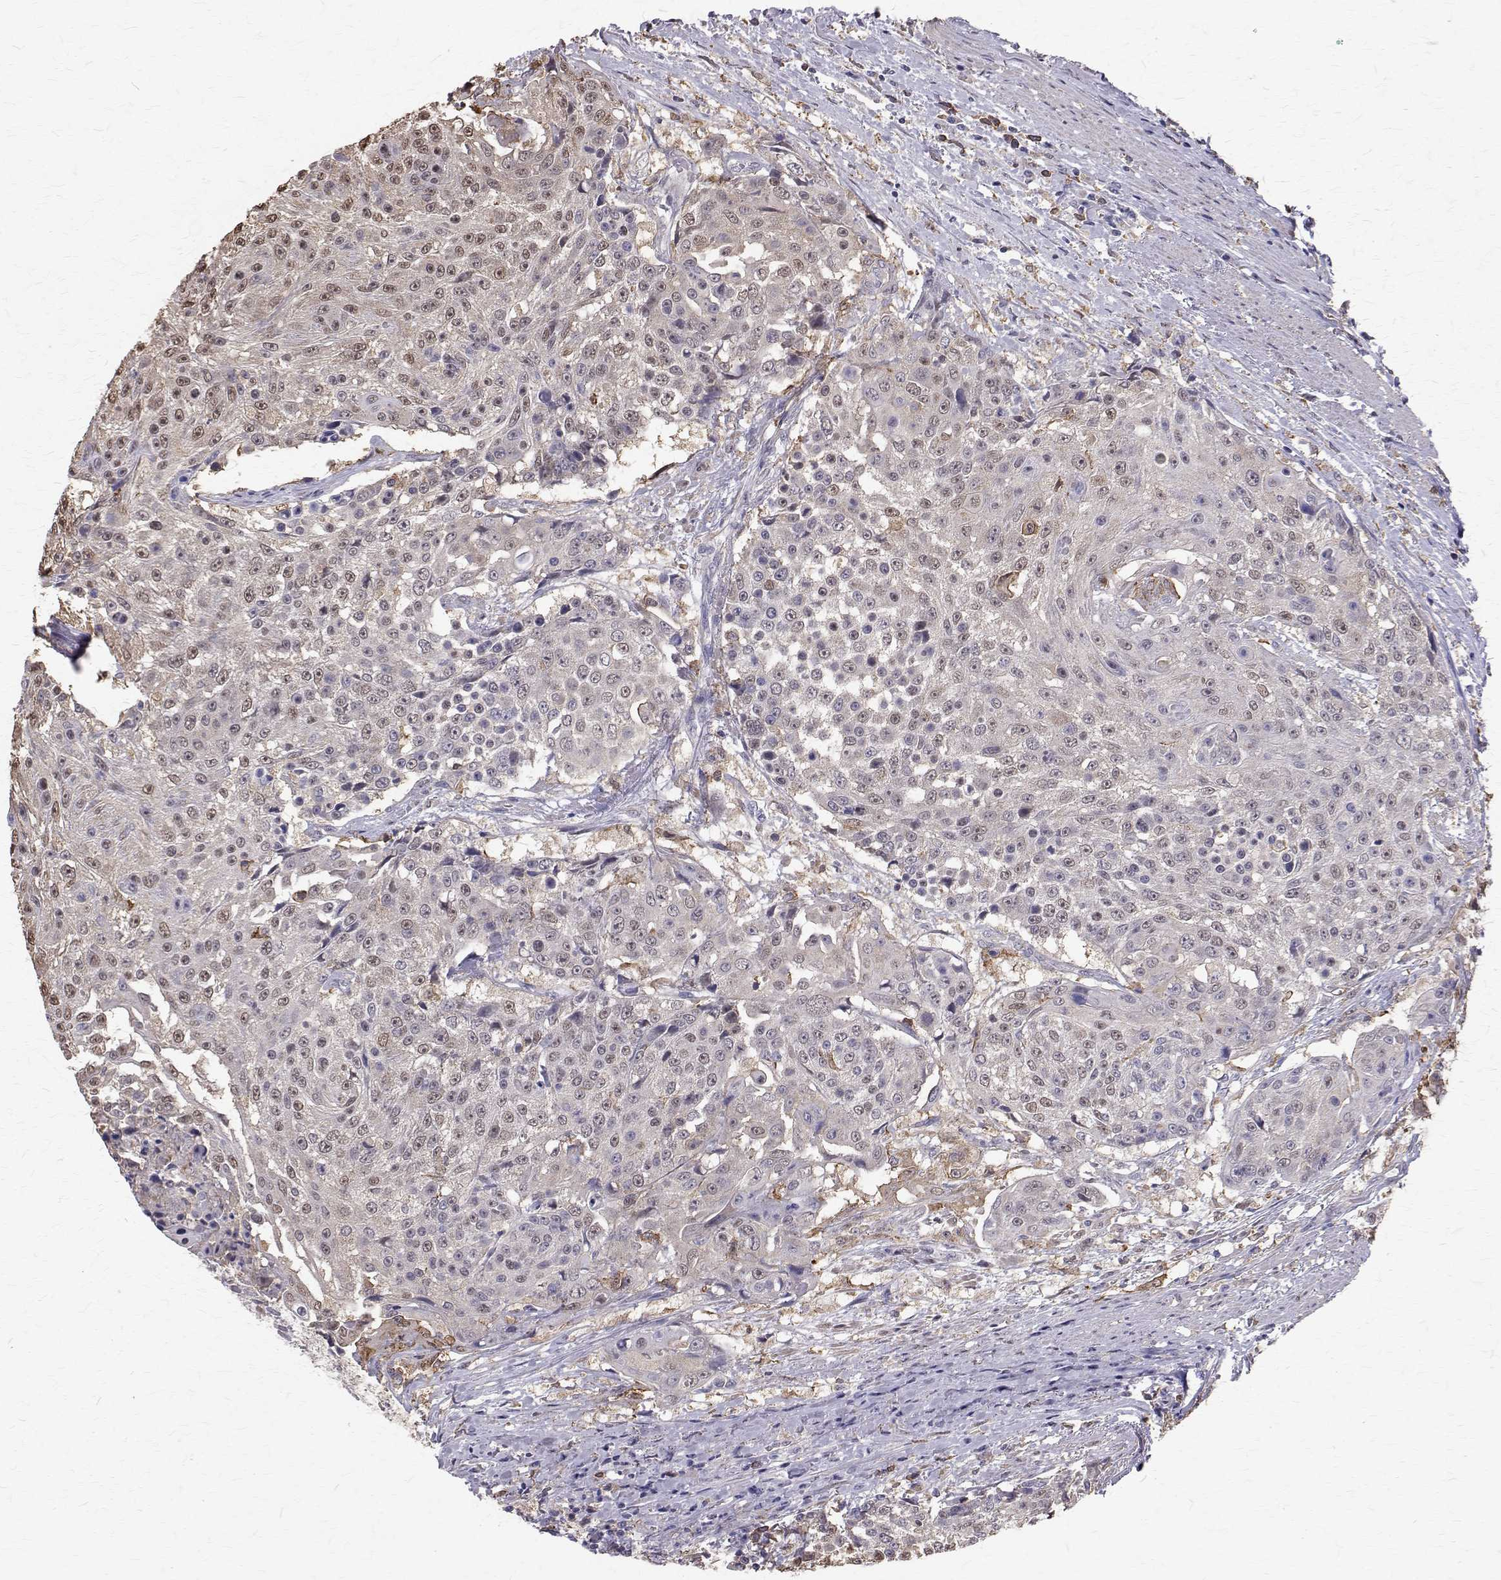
{"staining": {"intensity": "moderate", "quantity": "<25%", "location": "nuclear"}, "tissue": "urothelial cancer", "cell_type": "Tumor cells", "image_type": "cancer", "snomed": [{"axis": "morphology", "description": "Urothelial carcinoma, High grade"}, {"axis": "topography", "description": "Urinary bladder"}], "caption": "IHC staining of urothelial cancer, which shows low levels of moderate nuclear staining in about <25% of tumor cells indicating moderate nuclear protein expression. The staining was performed using DAB (brown) for protein detection and nuclei were counterstained in hematoxylin (blue).", "gene": "CCDC89", "patient": {"sex": "female", "age": 63}}